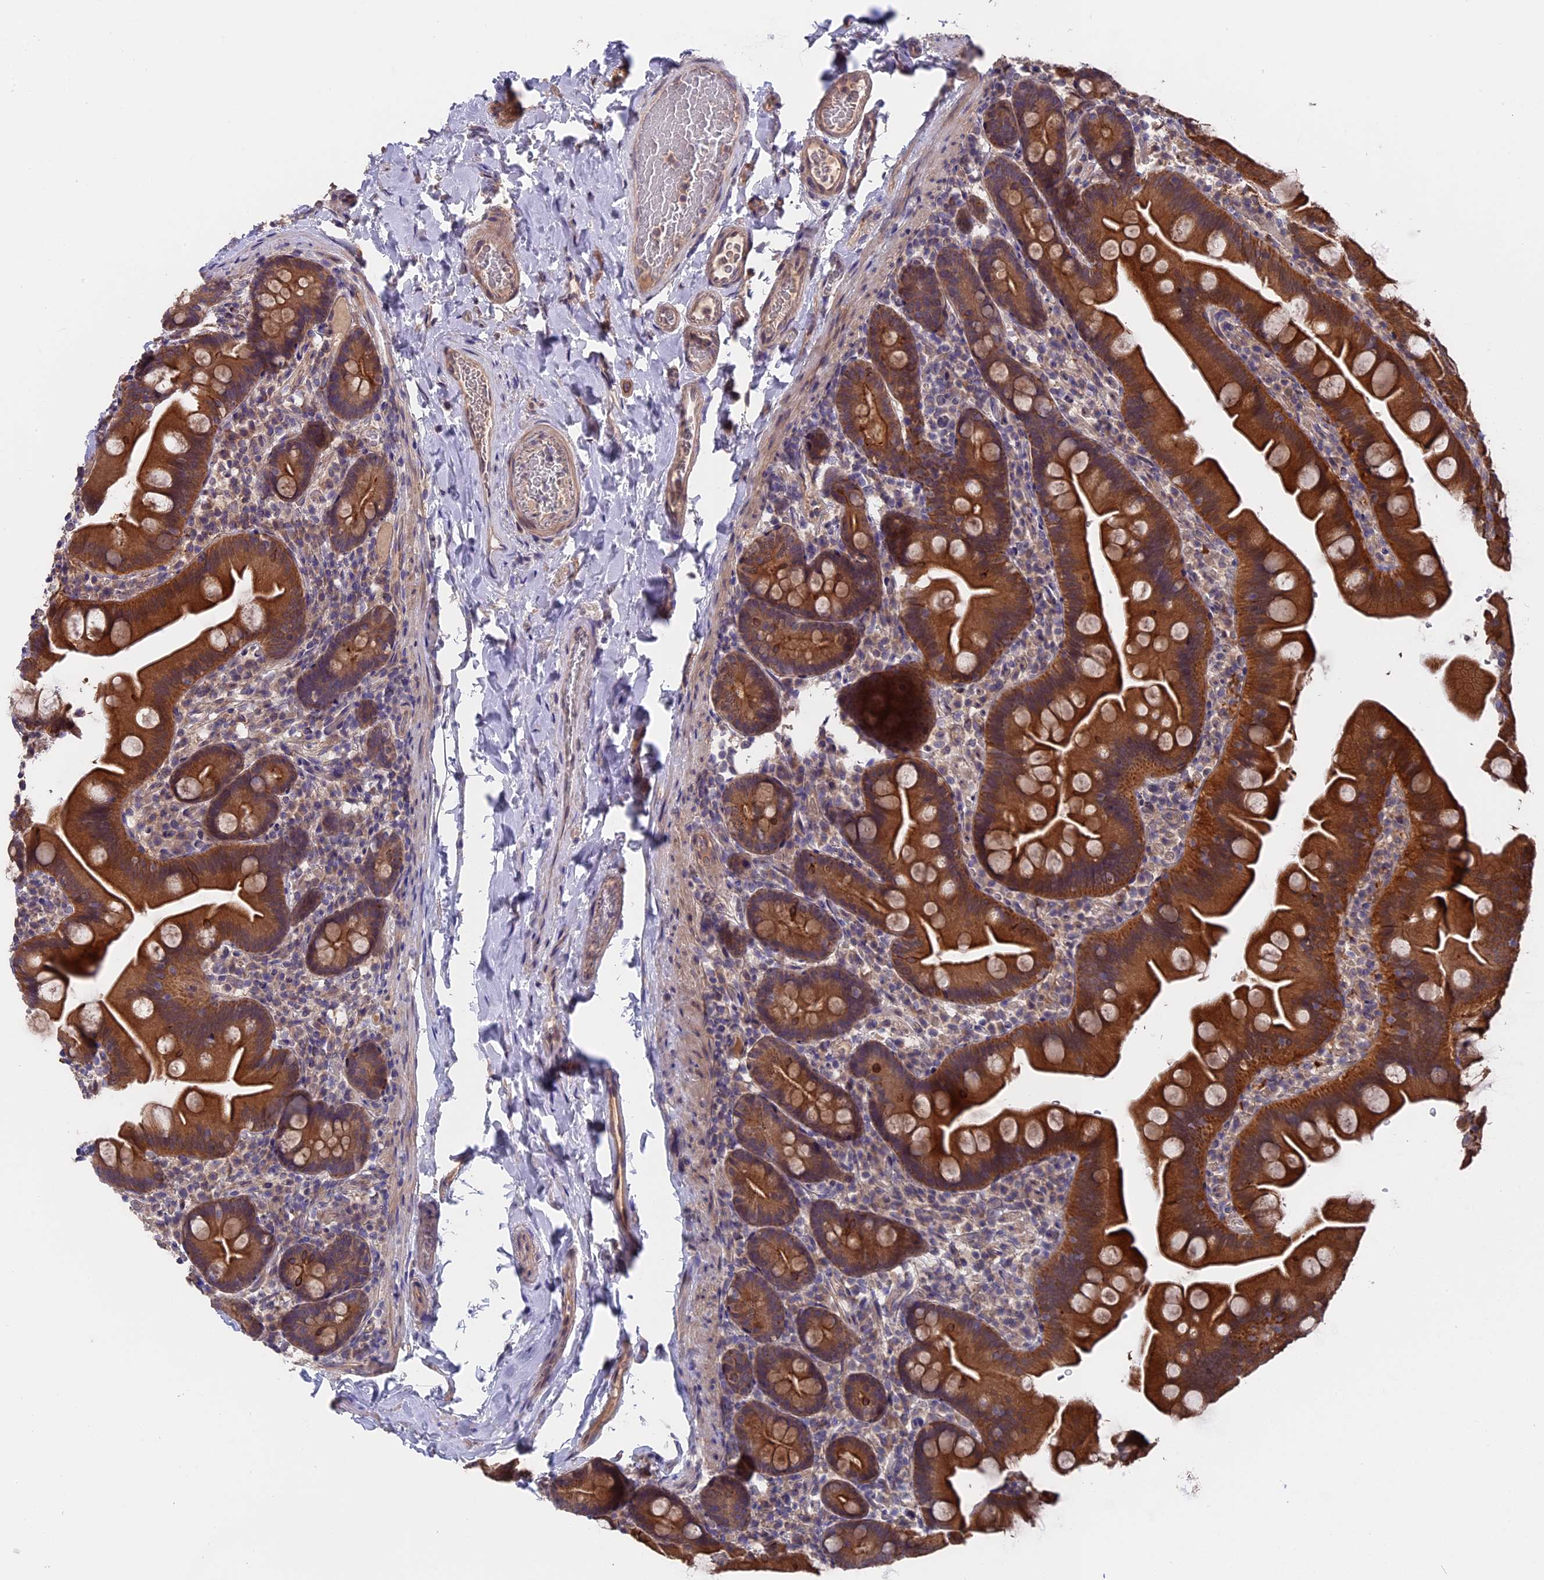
{"staining": {"intensity": "strong", "quantity": ">75%", "location": "cytoplasmic/membranous"}, "tissue": "small intestine", "cell_type": "Glandular cells", "image_type": "normal", "snomed": [{"axis": "morphology", "description": "Normal tissue, NOS"}, {"axis": "topography", "description": "Small intestine"}], "caption": "Glandular cells display strong cytoplasmic/membranous expression in about >75% of cells in normal small intestine.", "gene": "ZCCHC2", "patient": {"sex": "female", "age": 68}}